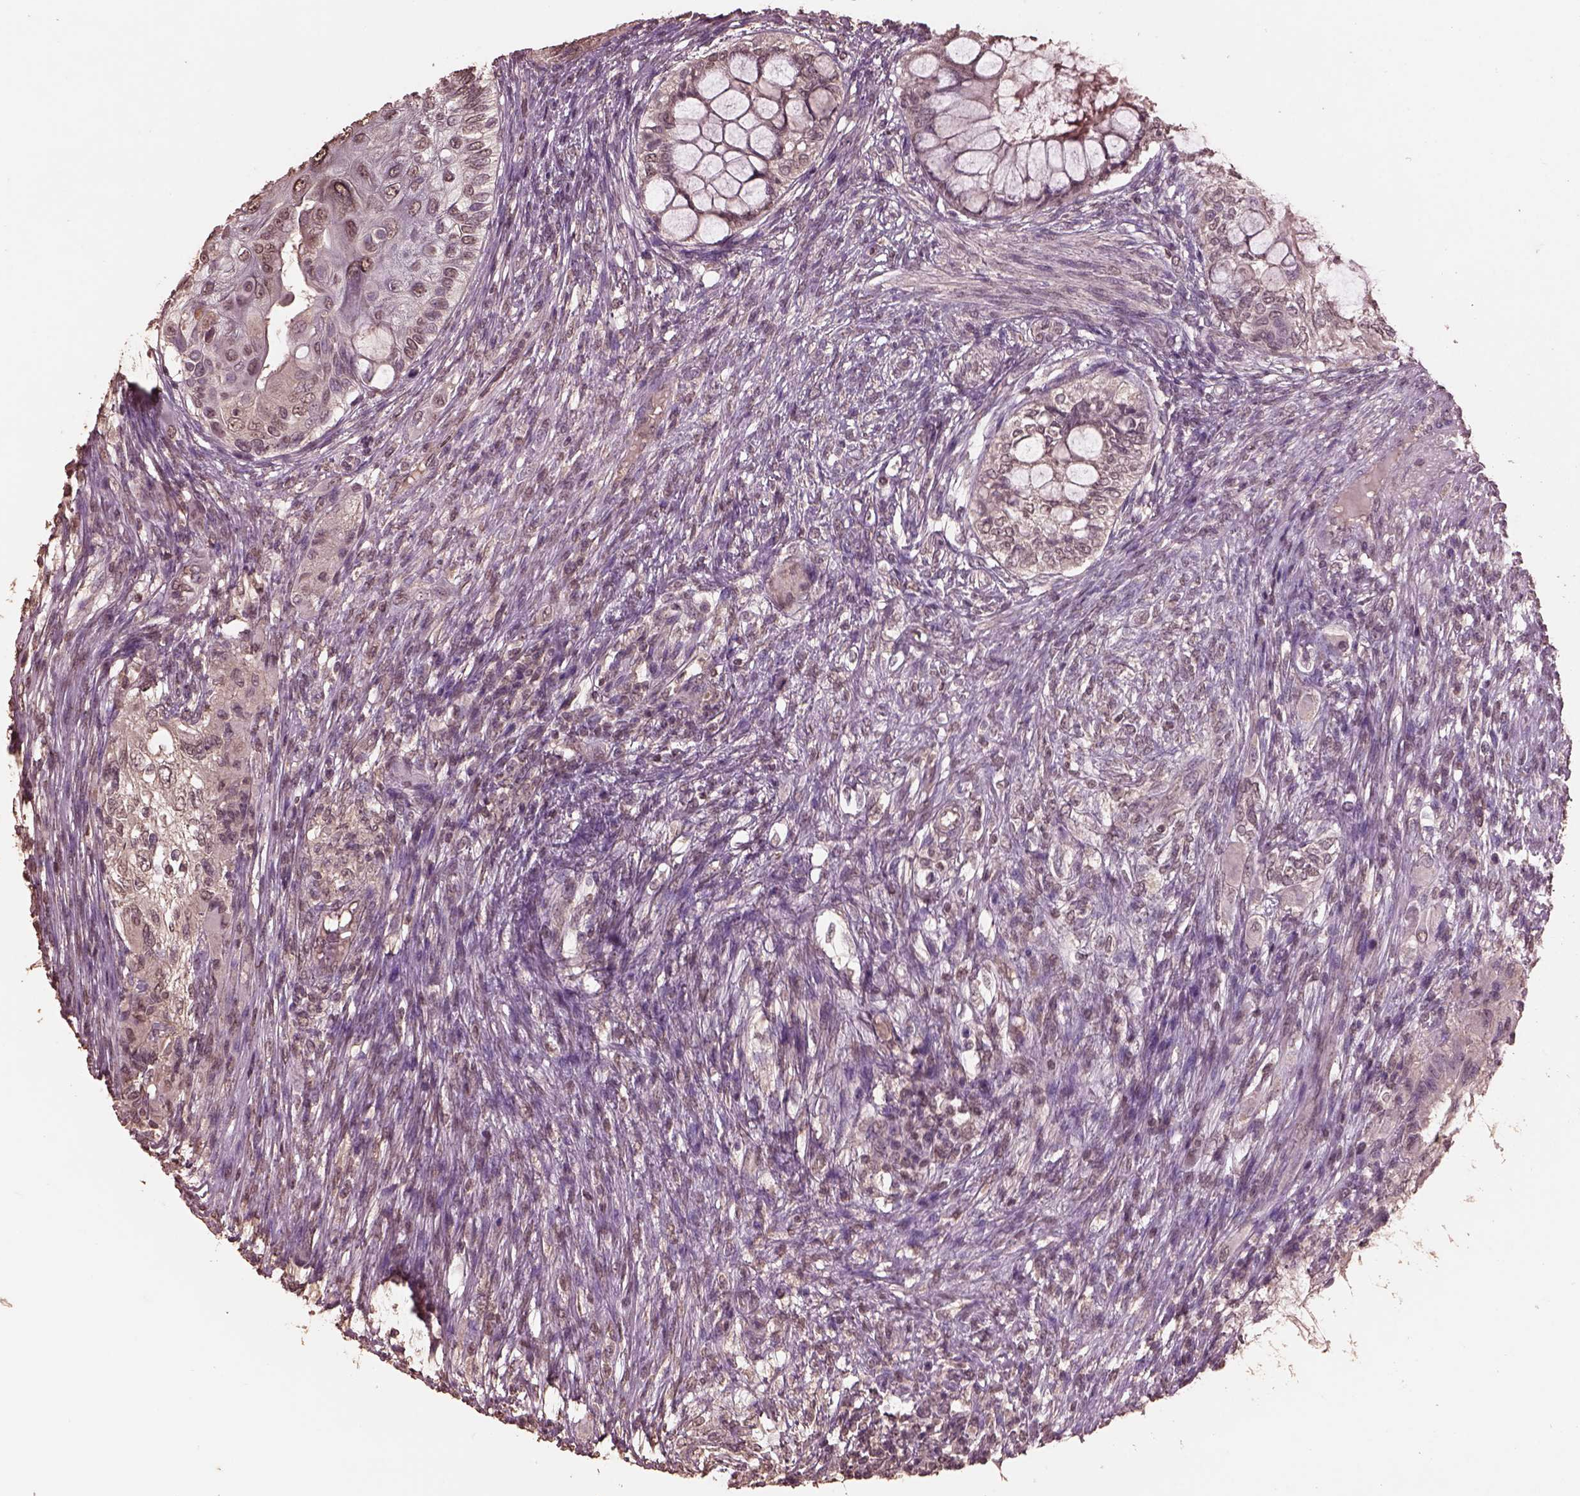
{"staining": {"intensity": "negative", "quantity": "none", "location": "none"}, "tissue": "testis cancer", "cell_type": "Tumor cells", "image_type": "cancer", "snomed": [{"axis": "morphology", "description": "Seminoma, NOS"}, {"axis": "morphology", "description": "Carcinoma, Embryonal, NOS"}, {"axis": "topography", "description": "Testis"}], "caption": "The IHC histopathology image has no significant staining in tumor cells of testis seminoma tissue.", "gene": "CPT1C", "patient": {"sex": "male", "age": 41}}